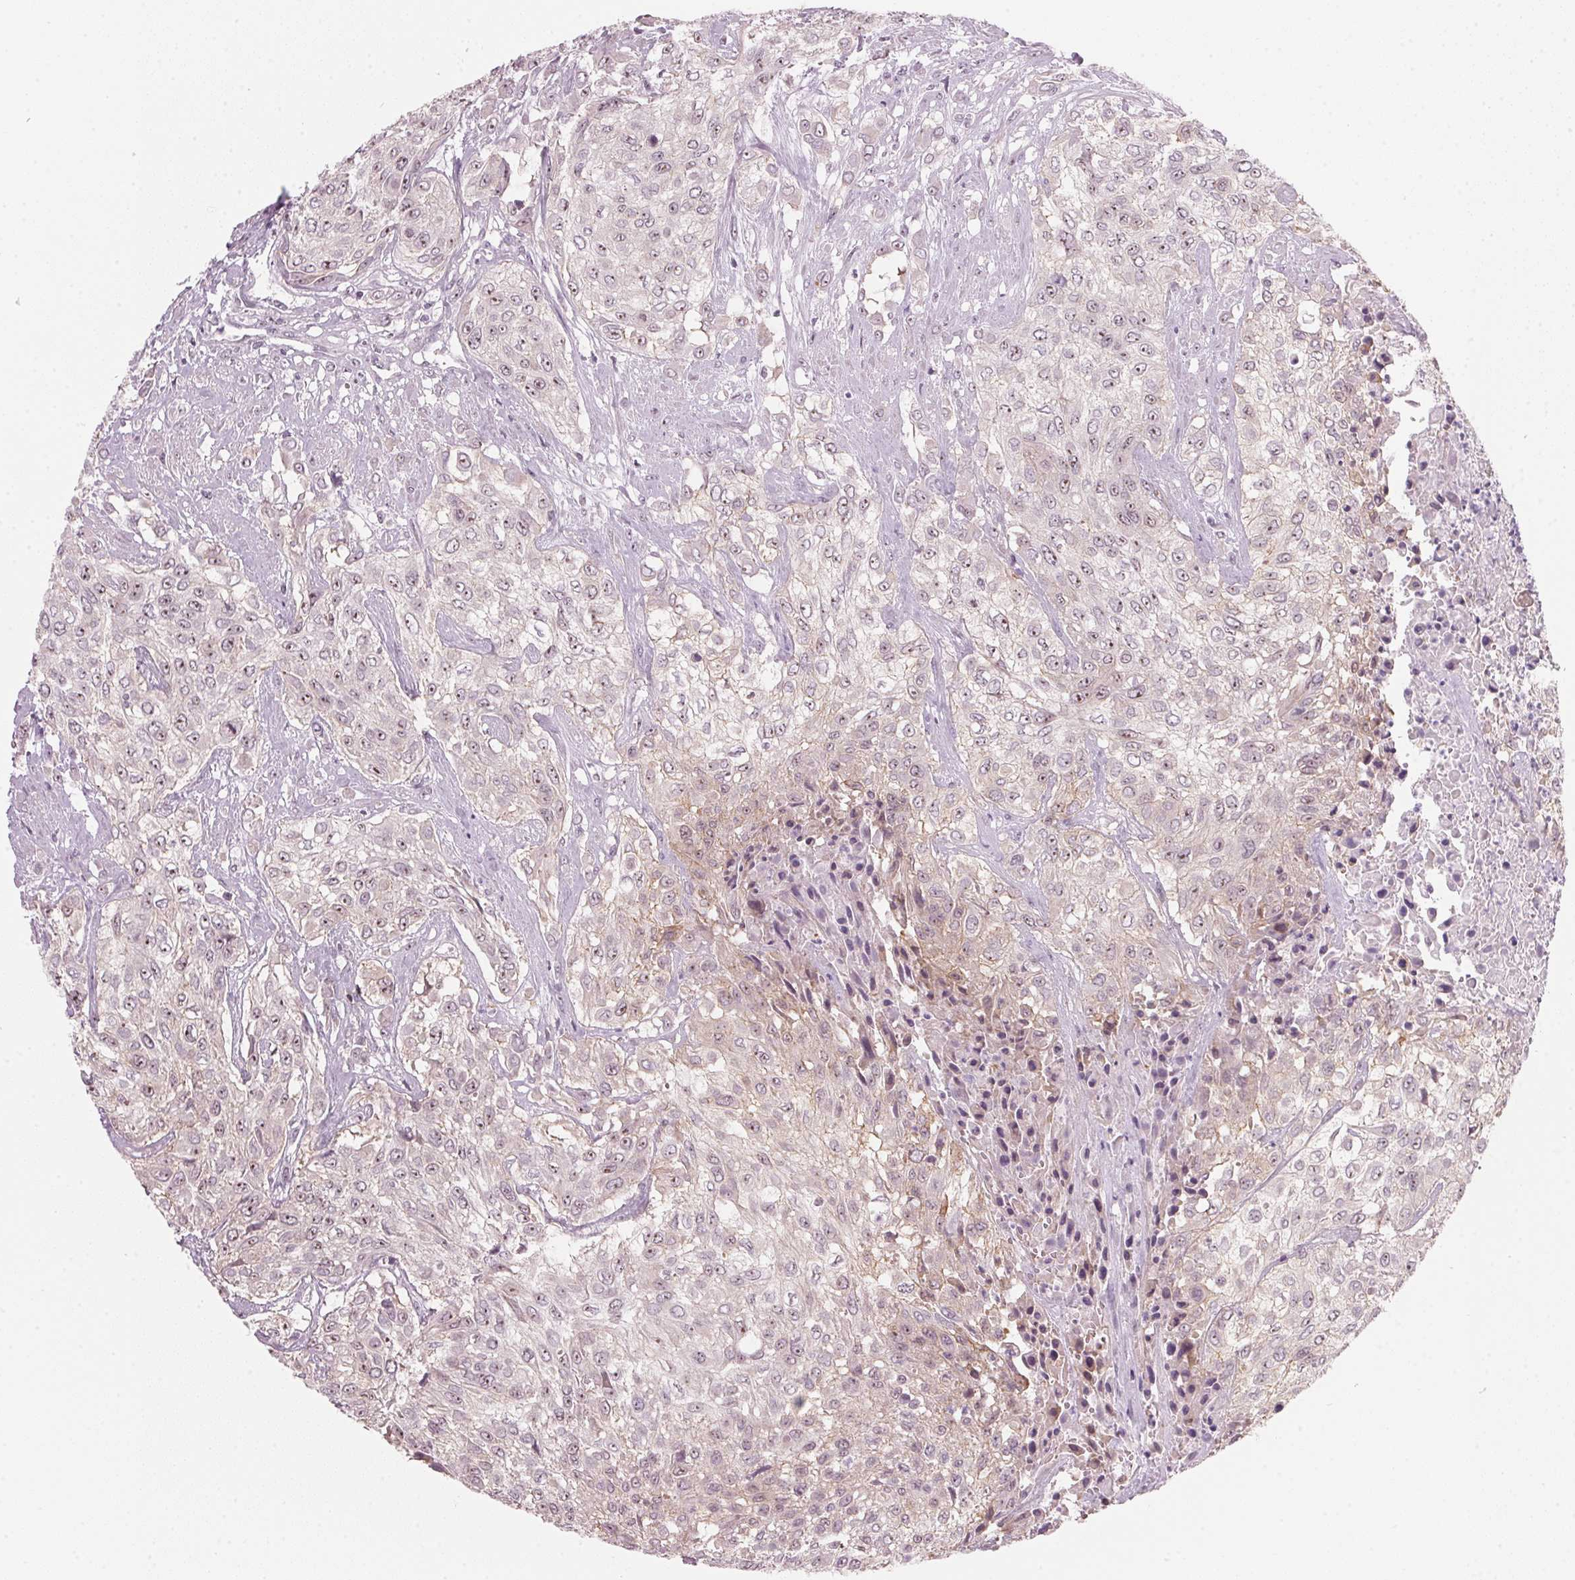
{"staining": {"intensity": "weak", "quantity": "25%-75%", "location": "nuclear"}, "tissue": "urothelial cancer", "cell_type": "Tumor cells", "image_type": "cancer", "snomed": [{"axis": "morphology", "description": "Urothelial carcinoma, High grade"}, {"axis": "topography", "description": "Urinary bladder"}], "caption": "Immunohistochemical staining of human high-grade urothelial carcinoma reveals low levels of weak nuclear positivity in approximately 25%-75% of tumor cells.", "gene": "DNTTIP2", "patient": {"sex": "male", "age": 57}}